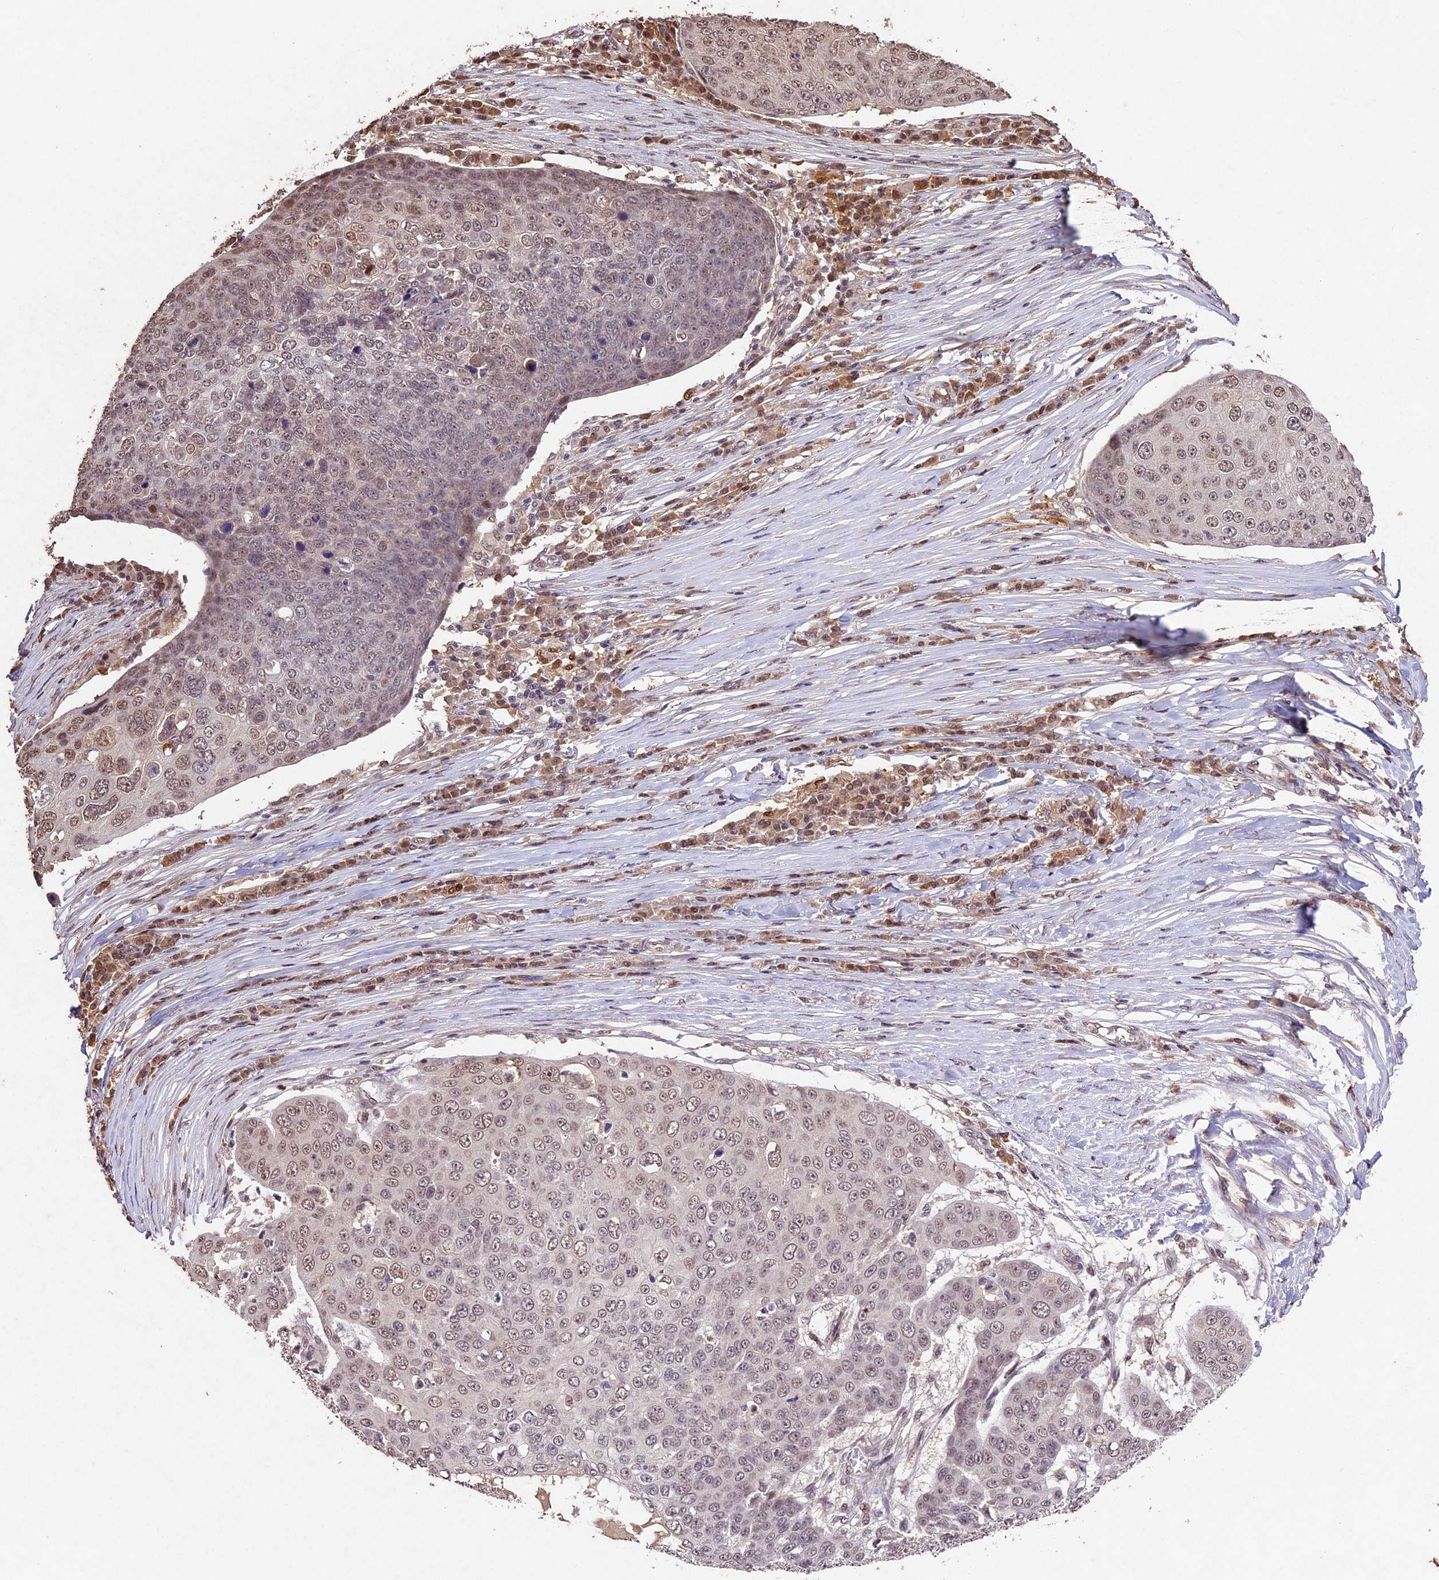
{"staining": {"intensity": "weak", "quantity": "25%-75%", "location": "nuclear"}, "tissue": "skin cancer", "cell_type": "Tumor cells", "image_type": "cancer", "snomed": [{"axis": "morphology", "description": "Squamous cell carcinoma, NOS"}, {"axis": "topography", "description": "Skin"}], "caption": "Skin squamous cell carcinoma stained for a protein (brown) displays weak nuclear positive expression in about 25%-75% of tumor cells.", "gene": "CDKN2AIP", "patient": {"sex": "male", "age": 71}}